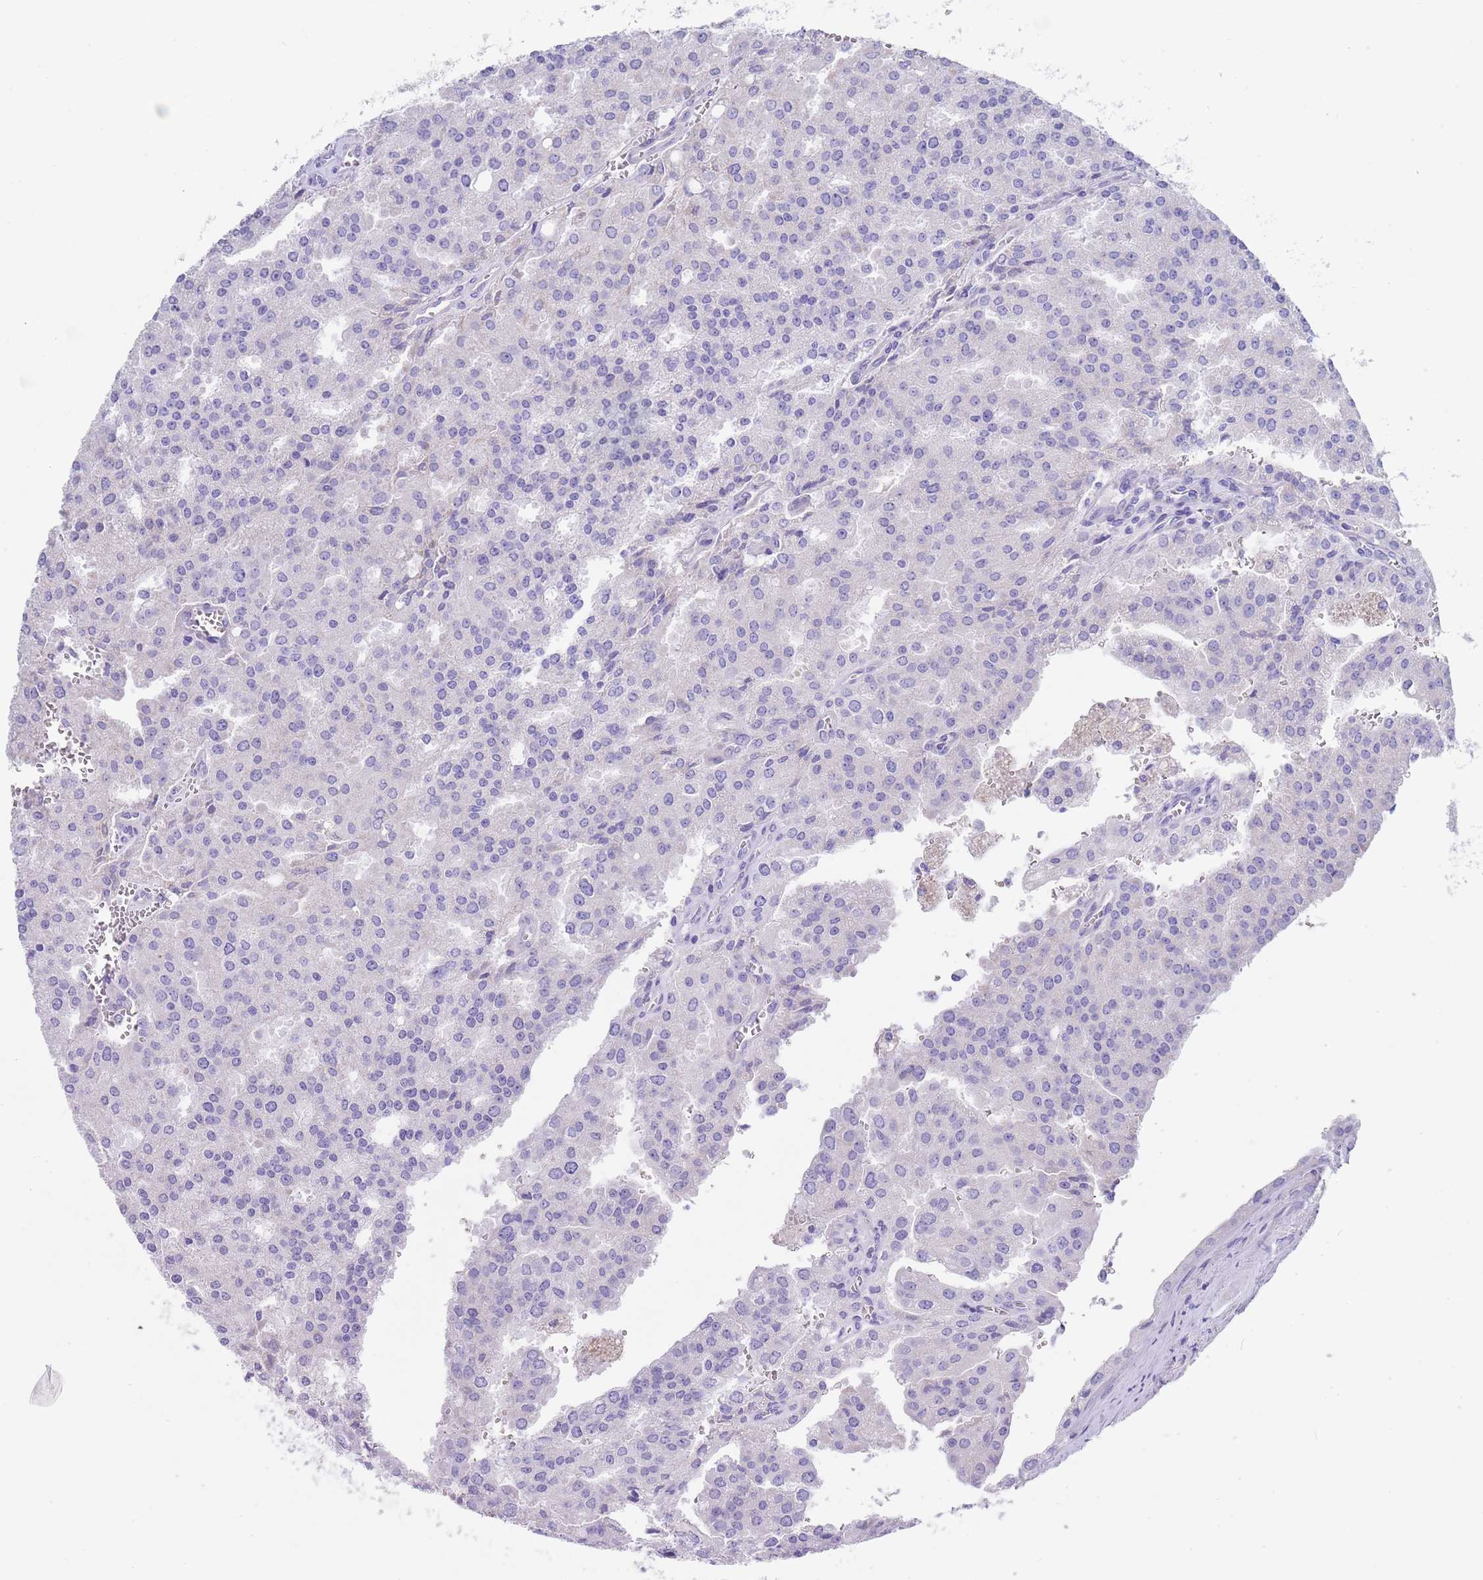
{"staining": {"intensity": "negative", "quantity": "none", "location": "none"}, "tissue": "prostate cancer", "cell_type": "Tumor cells", "image_type": "cancer", "snomed": [{"axis": "morphology", "description": "Adenocarcinoma, High grade"}, {"axis": "topography", "description": "Prostate"}], "caption": "The immunohistochemistry (IHC) micrograph has no significant positivity in tumor cells of prostate high-grade adenocarcinoma tissue. (Immunohistochemistry (ihc), brightfield microscopy, high magnification).", "gene": "CPXM2", "patient": {"sex": "male", "age": 68}}